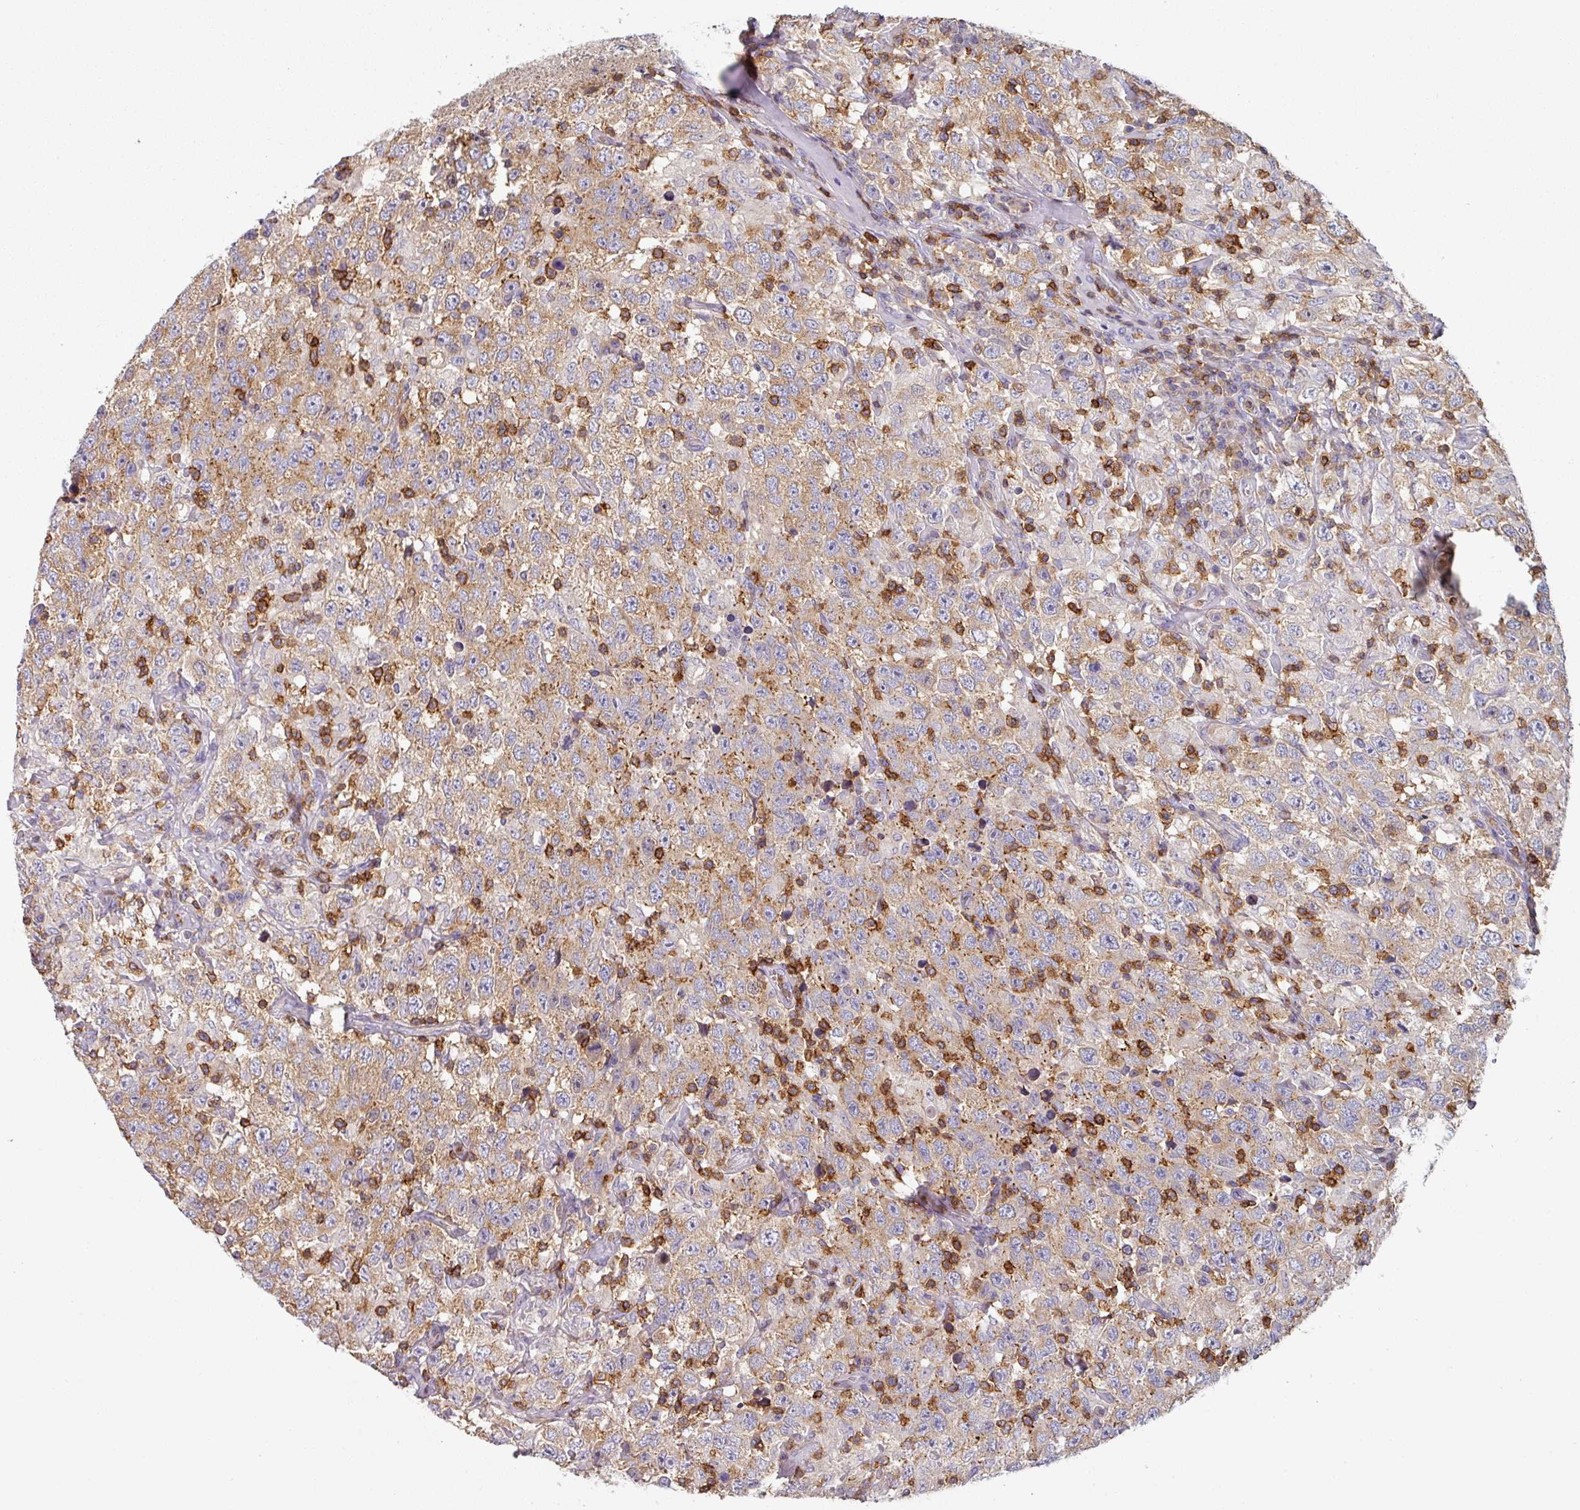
{"staining": {"intensity": "moderate", "quantity": ">75%", "location": "cytoplasmic/membranous"}, "tissue": "testis cancer", "cell_type": "Tumor cells", "image_type": "cancer", "snomed": [{"axis": "morphology", "description": "Seminoma, NOS"}, {"axis": "topography", "description": "Testis"}], "caption": "Immunohistochemical staining of testis cancer demonstrates moderate cytoplasmic/membranous protein expression in about >75% of tumor cells.", "gene": "CD3G", "patient": {"sex": "male", "age": 41}}